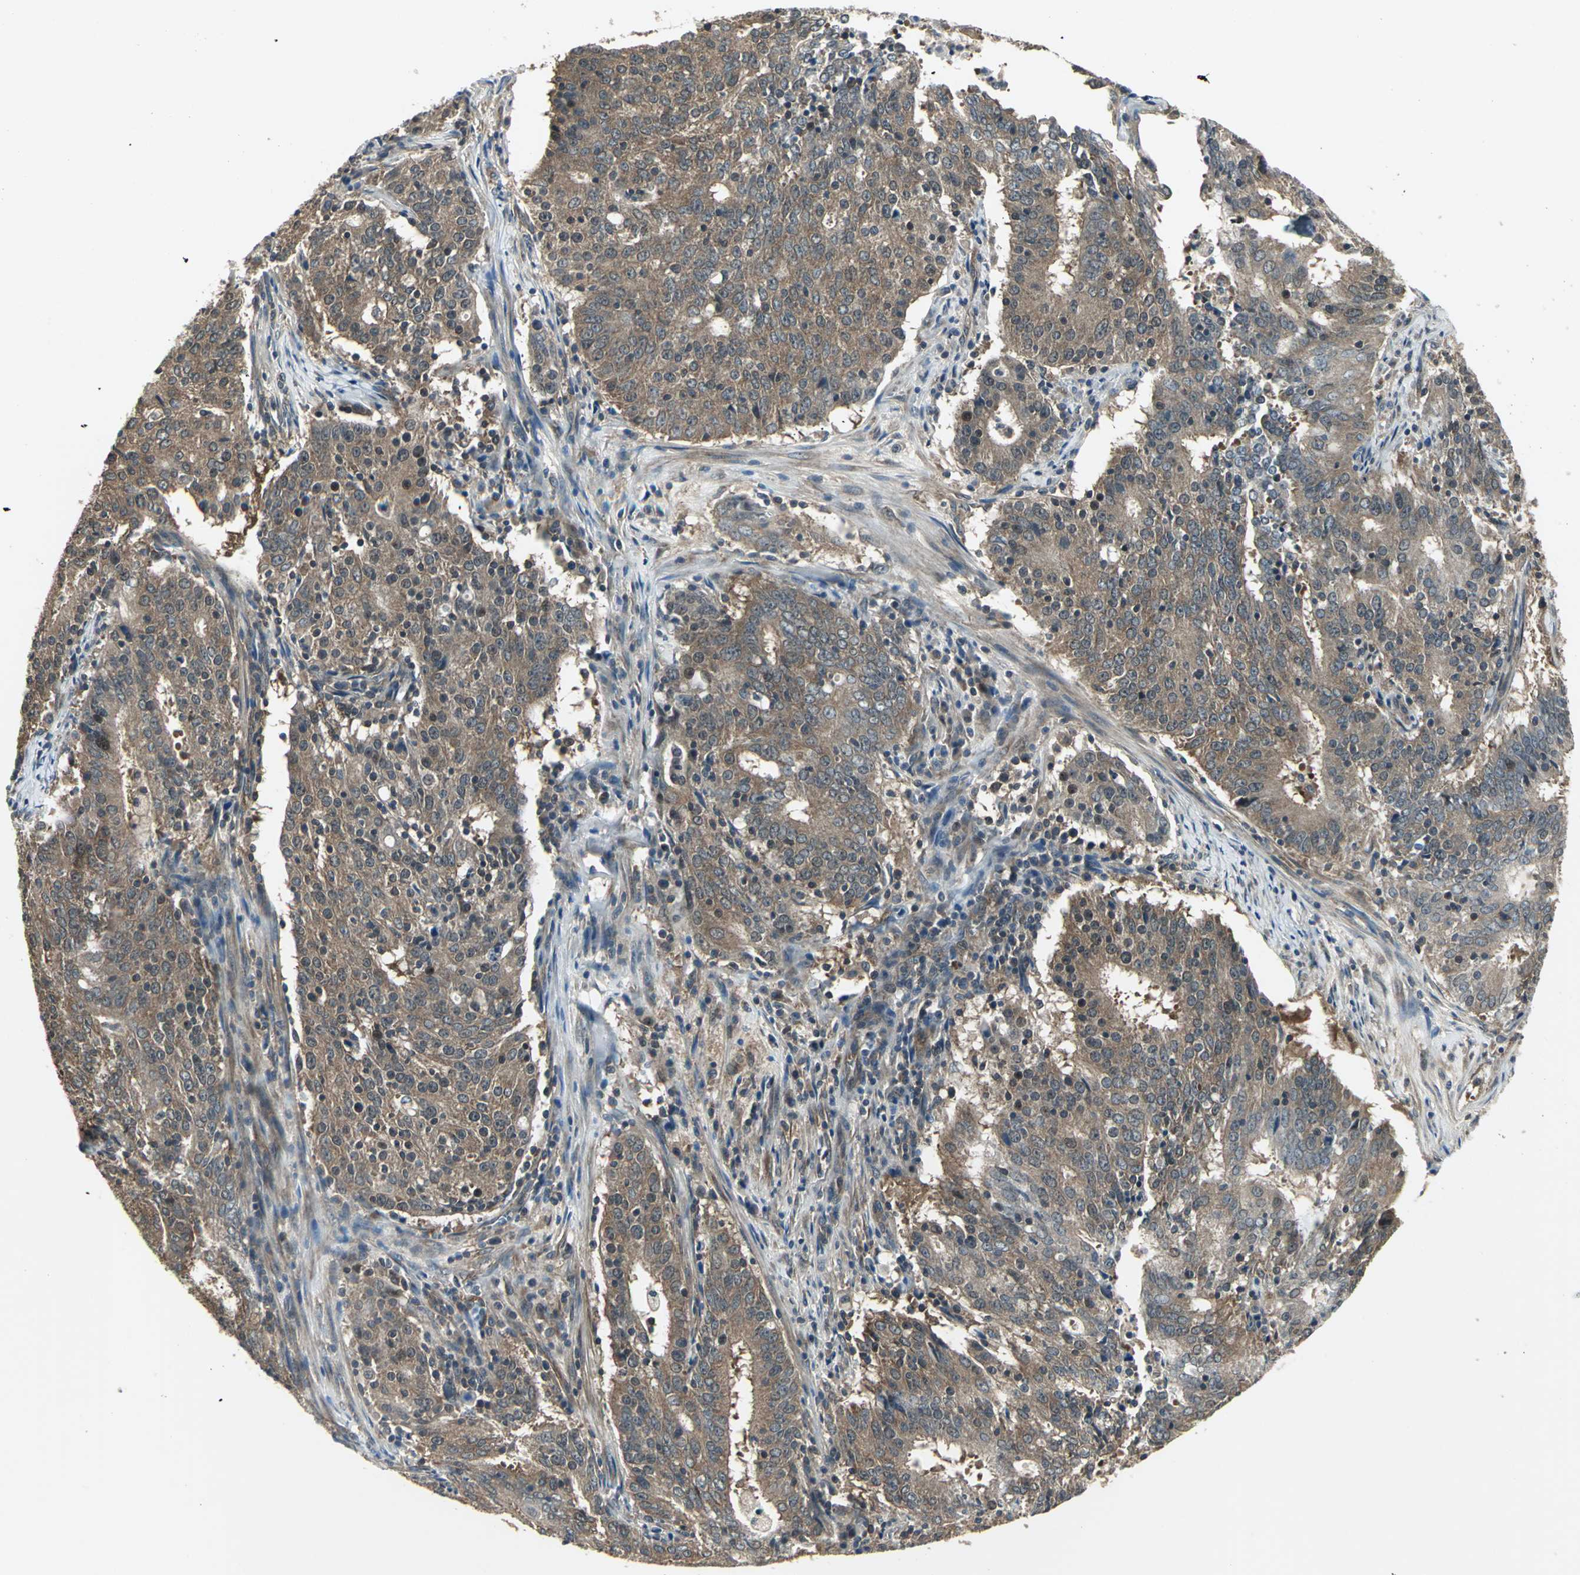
{"staining": {"intensity": "moderate", "quantity": ">75%", "location": "cytoplasmic/membranous"}, "tissue": "cervical cancer", "cell_type": "Tumor cells", "image_type": "cancer", "snomed": [{"axis": "morphology", "description": "Adenocarcinoma, NOS"}, {"axis": "topography", "description": "Cervix"}], "caption": "Immunohistochemical staining of human cervical cancer demonstrates medium levels of moderate cytoplasmic/membranous protein expression in about >75% of tumor cells.", "gene": "PFDN1", "patient": {"sex": "female", "age": 44}}